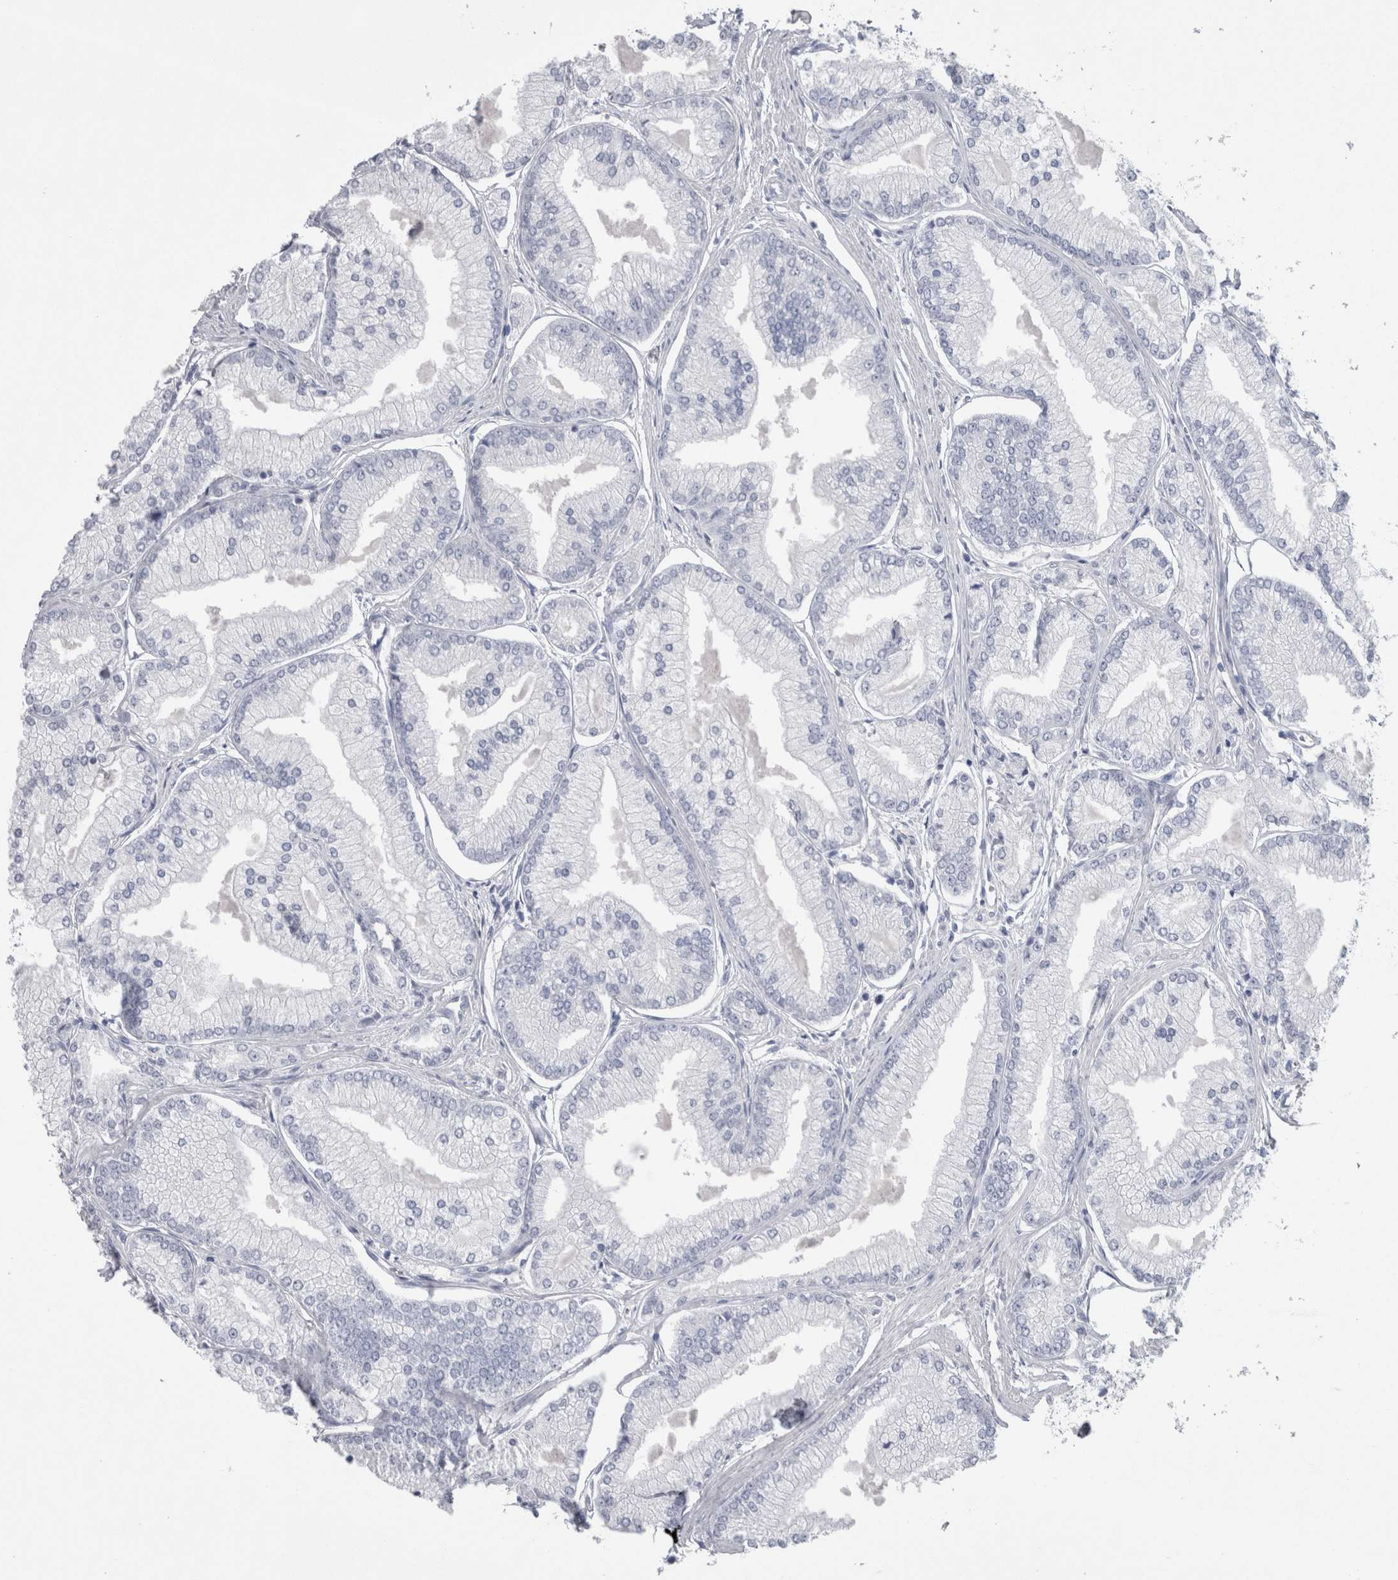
{"staining": {"intensity": "negative", "quantity": "none", "location": "none"}, "tissue": "prostate cancer", "cell_type": "Tumor cells", "image_type": "cancer", "snomed": [{"axis": "morphology", "description": "Adenocarcinoma, Low grade"}, {"axis": "topography", "description": "Prostate"}], "caption": "The histopathology image reveals no significant positivity in tumor cells of adenocarcinoma (low-grade) (prostate). (Brightfield microscopy of DAB (3,3'-diaminobenzidine) IHC at high magnification).", "gene": "CA8", "patient": {"sex": "male", "age": 52}}